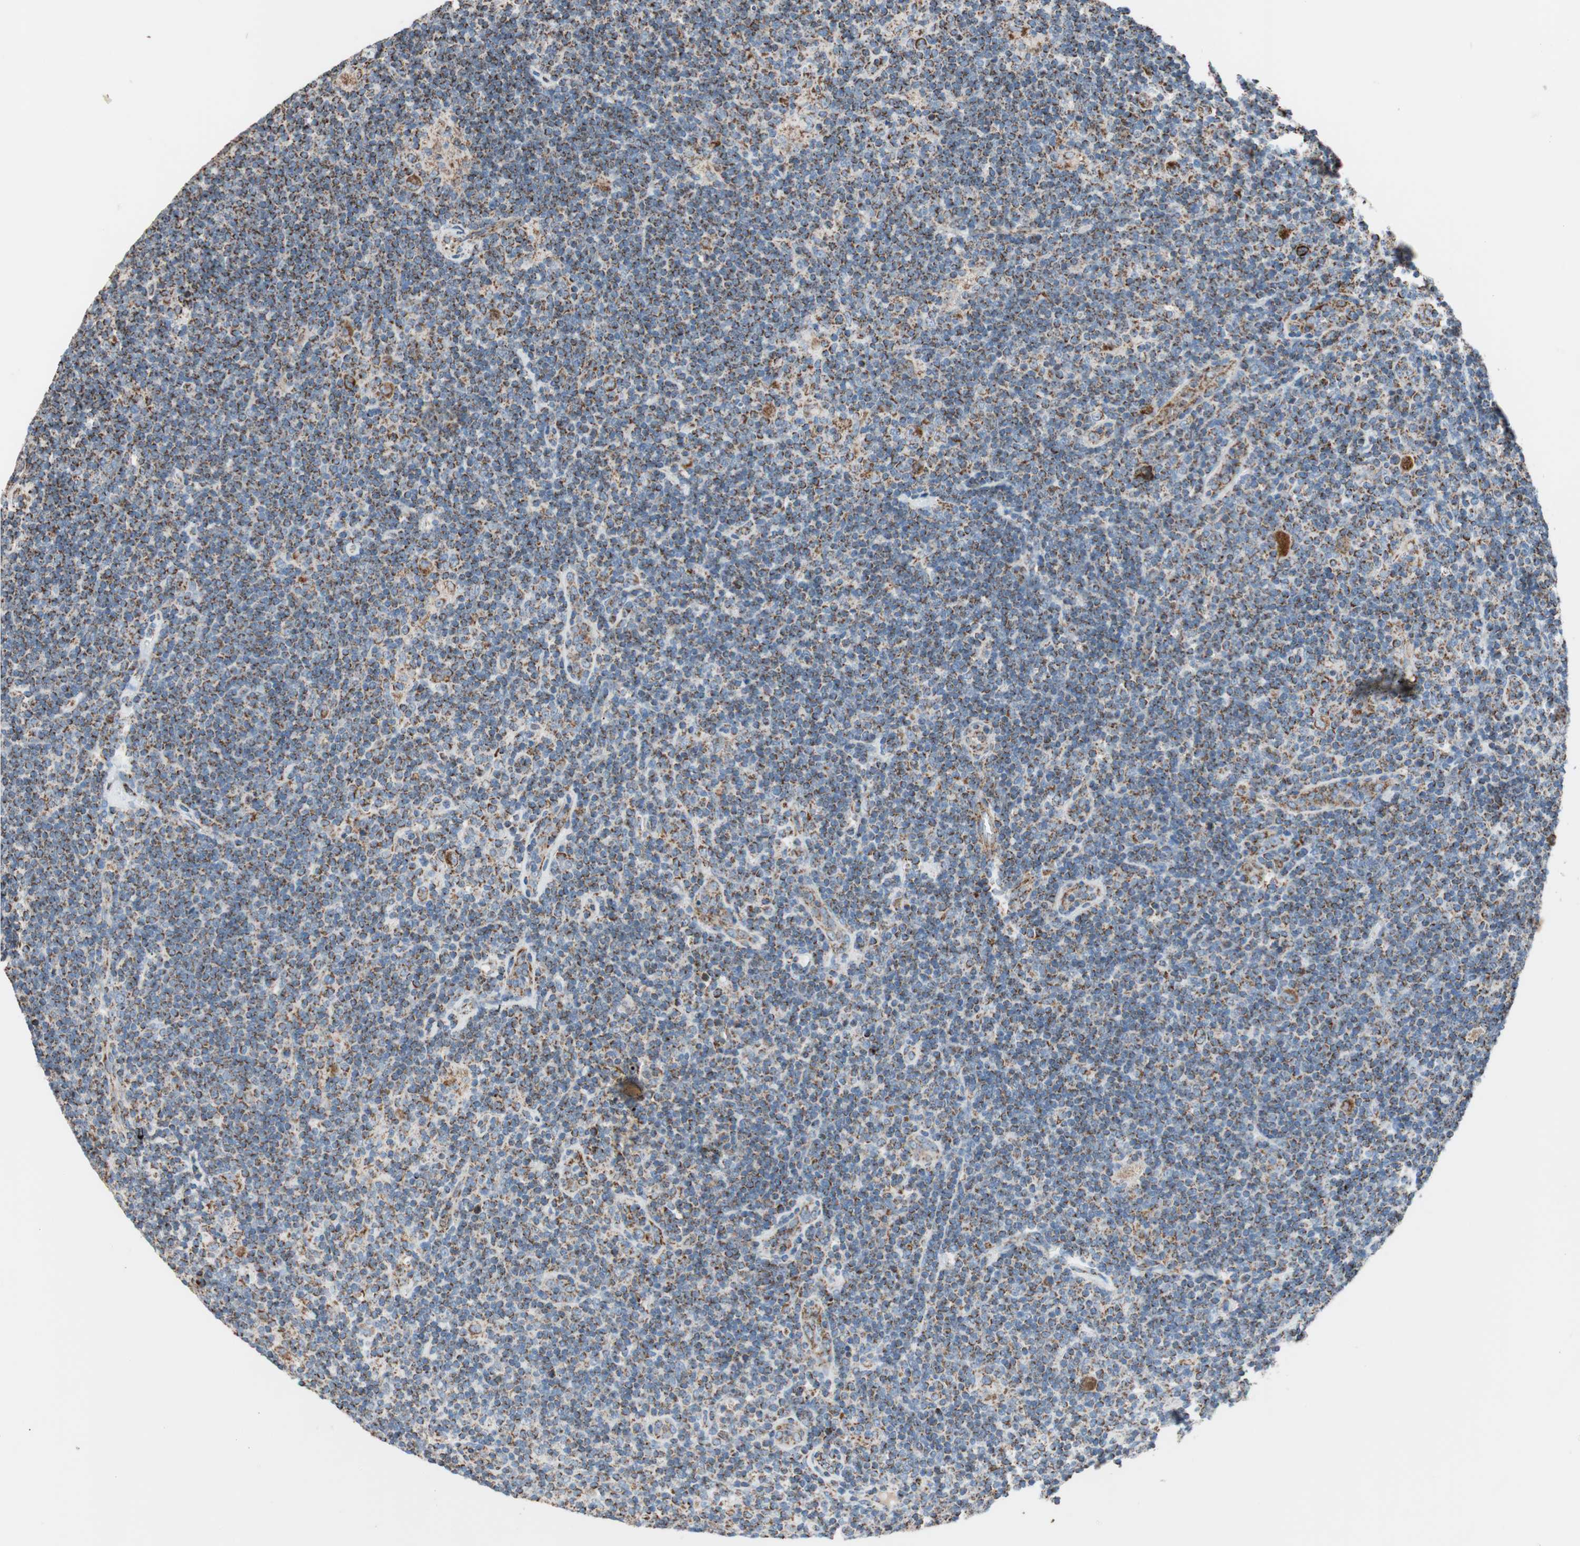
{"staining": {"intensity": "moderate", "quantity": ">75%", "location": "cytoplasmic/membranous"}, "tissue": "lymphoma", "cell_type": "Tumor cells", "image_type": "cancer", "snomed": [{"axis": "morphology", "description": "Hodgkin's disease, NOS"}, {"axis": "topography", "description": "Lymph node"}], "caption": "The histopathology image demonstrates immunohistochemical staining of lymphoma. There is moderate cytoplasmic/membranous staining is present in approximately >75% of tumor cells.", "gene": "PCSK4", "patient": {"sex": "female", "age": 57}}